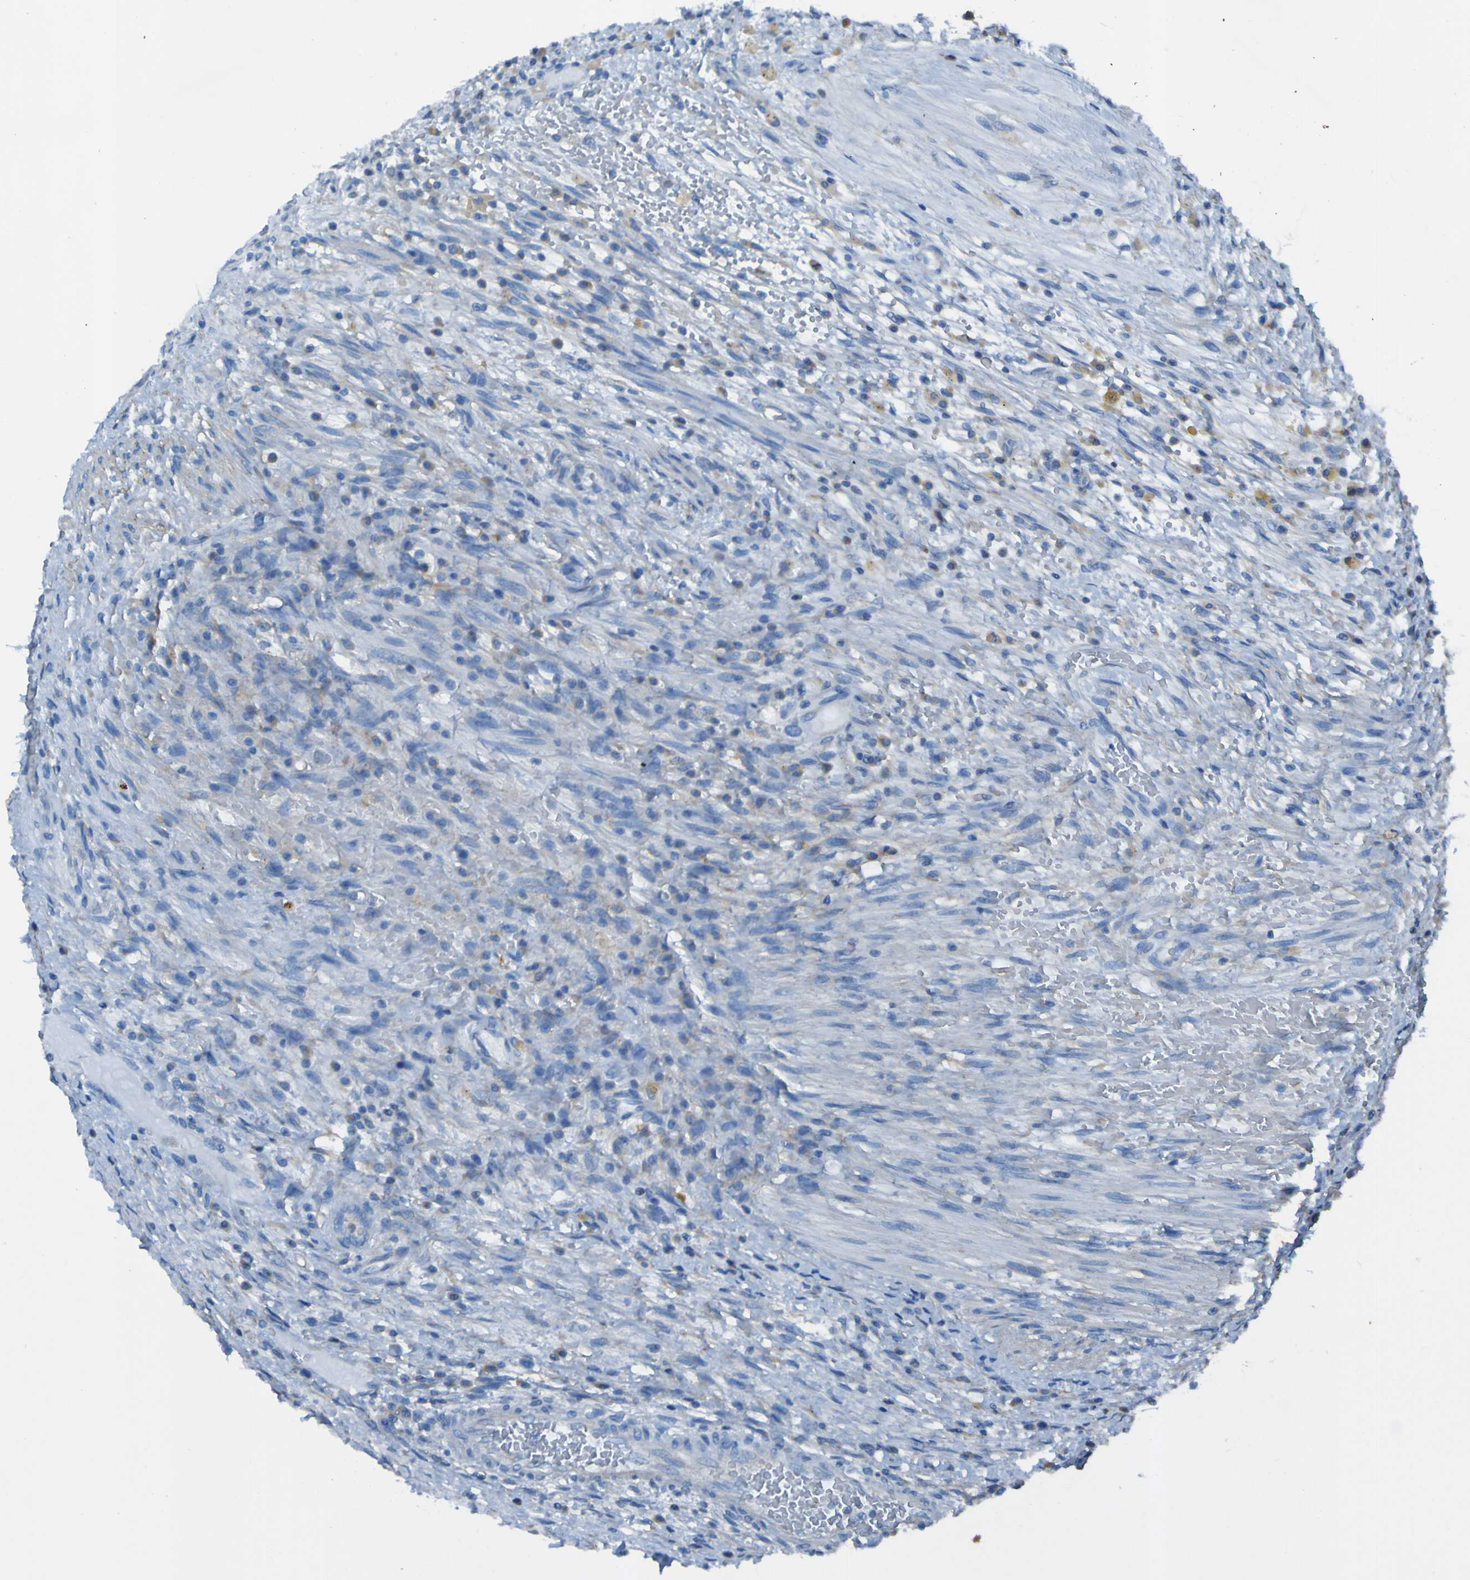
{"staining": {"intensity": "negative", "quantity": "none", "location": "none"}, "tissue": "testis cancer", "cell_type": "Tumor cells", "image_type": "cancer", "snomed": [{"axis": "morphology", "description": "Carcinoma, Embryonal, NOS"}, {"axis": "topography", "description": "Testis"}], "caption": "Tumor cells show no significant staining in testis cancer.", "gene": "RAB5B", "patient": {"sex": "male", "age": 26}}